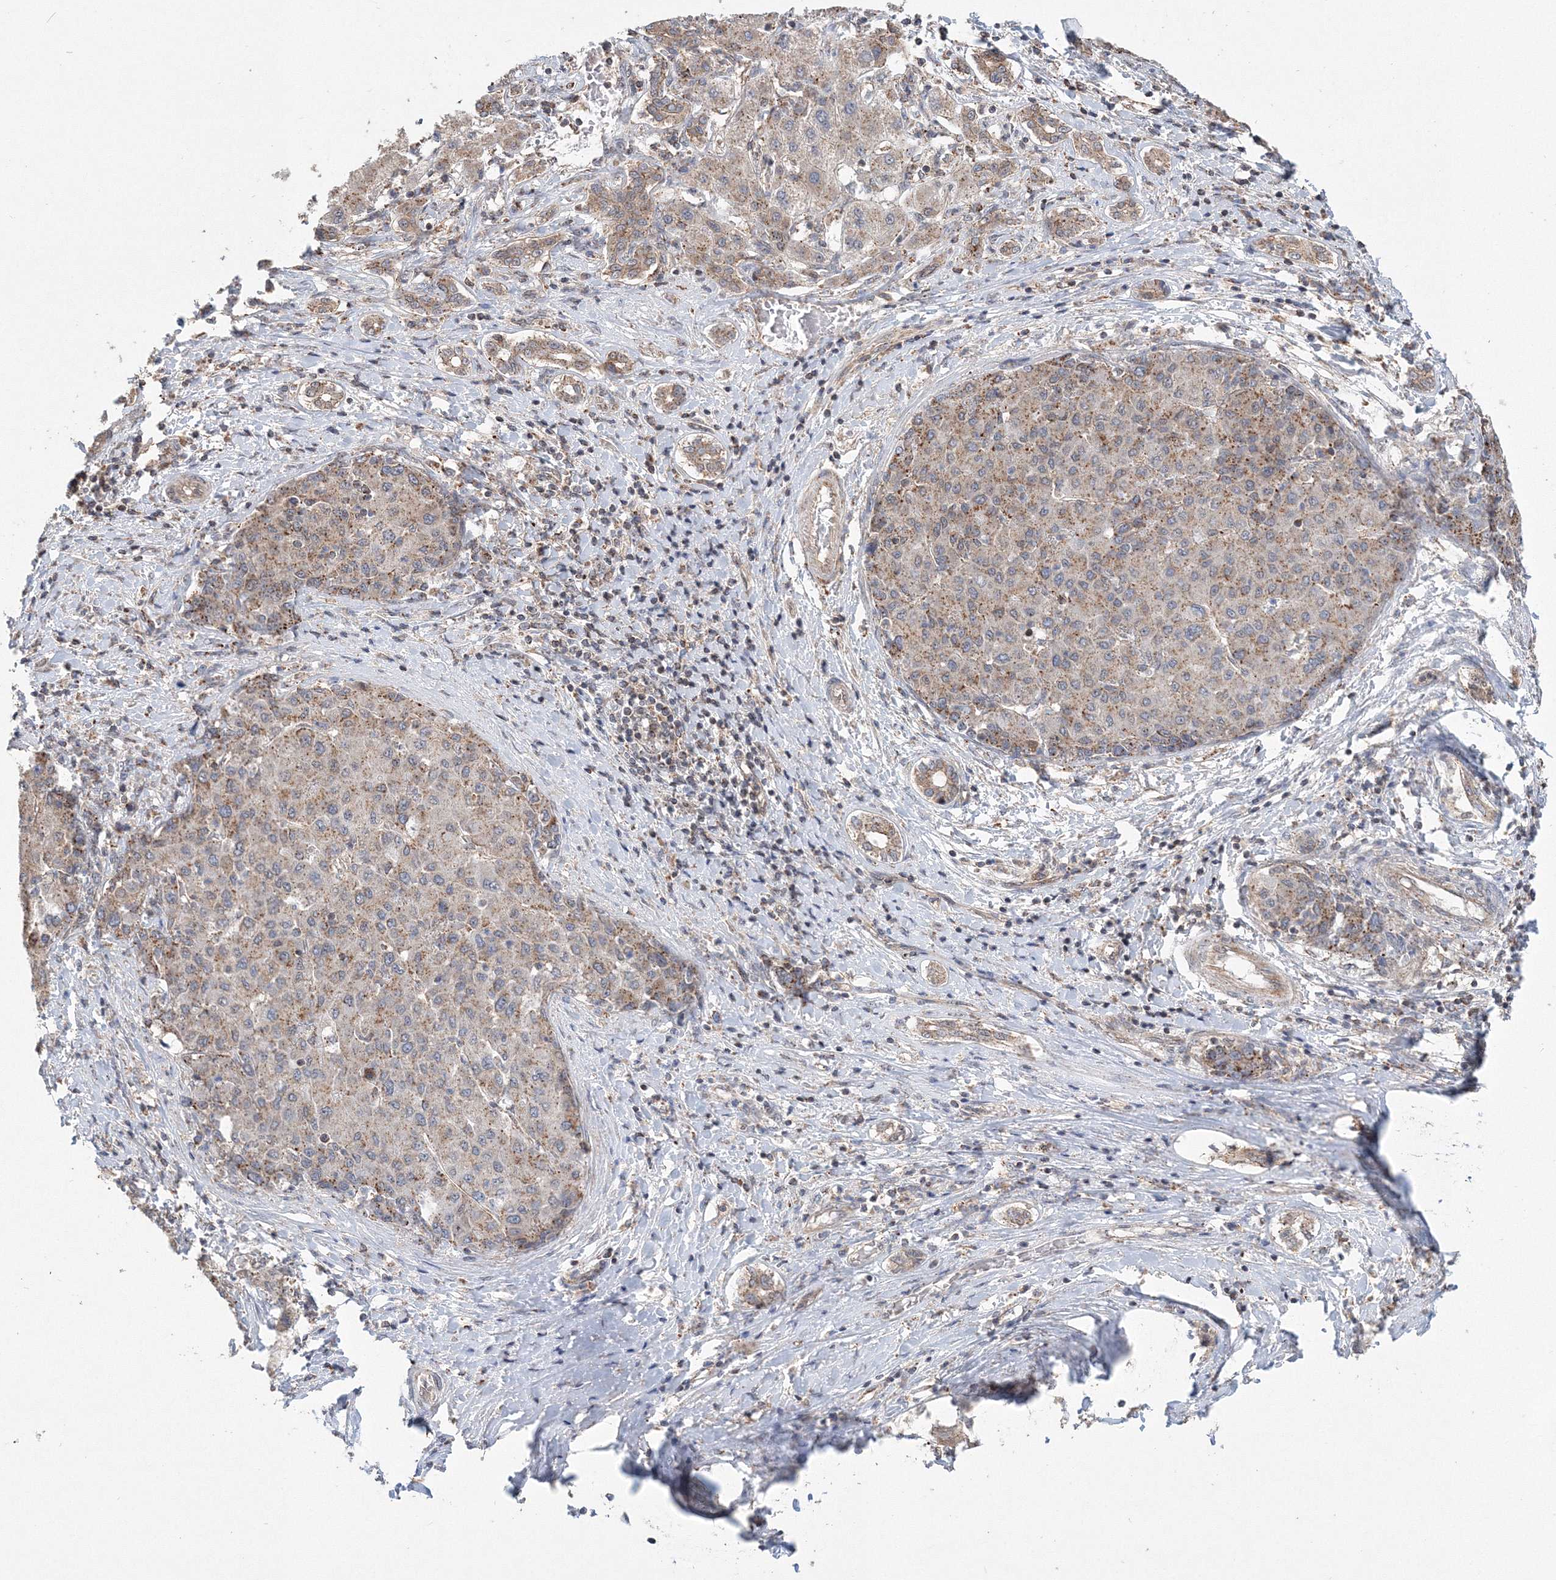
{"staining": {"intensity": "moderate", "quantity": ">75%", "location": "cytoplasmic/membranous"}, "tissue": "liver cancer", "cell_type": "Tumor cells", "image_type": "cancer", "snomed": [{"axis": "morphology", "description": "Carcinoma, Hepatocellular, NOS"}, {"axis": "topography", "description": "Liver"}], "caption": "An immunohistochemistry (IHC) micrograph of tumor tissue is shown. Protein staining in brown highlights moderate cytoplasmic/membranous positivity in liver cancer (hepatocellular carcinoma) within tumor cells.", "gene": "AASDH", "patient": {"sex": "male", "age": 65}}